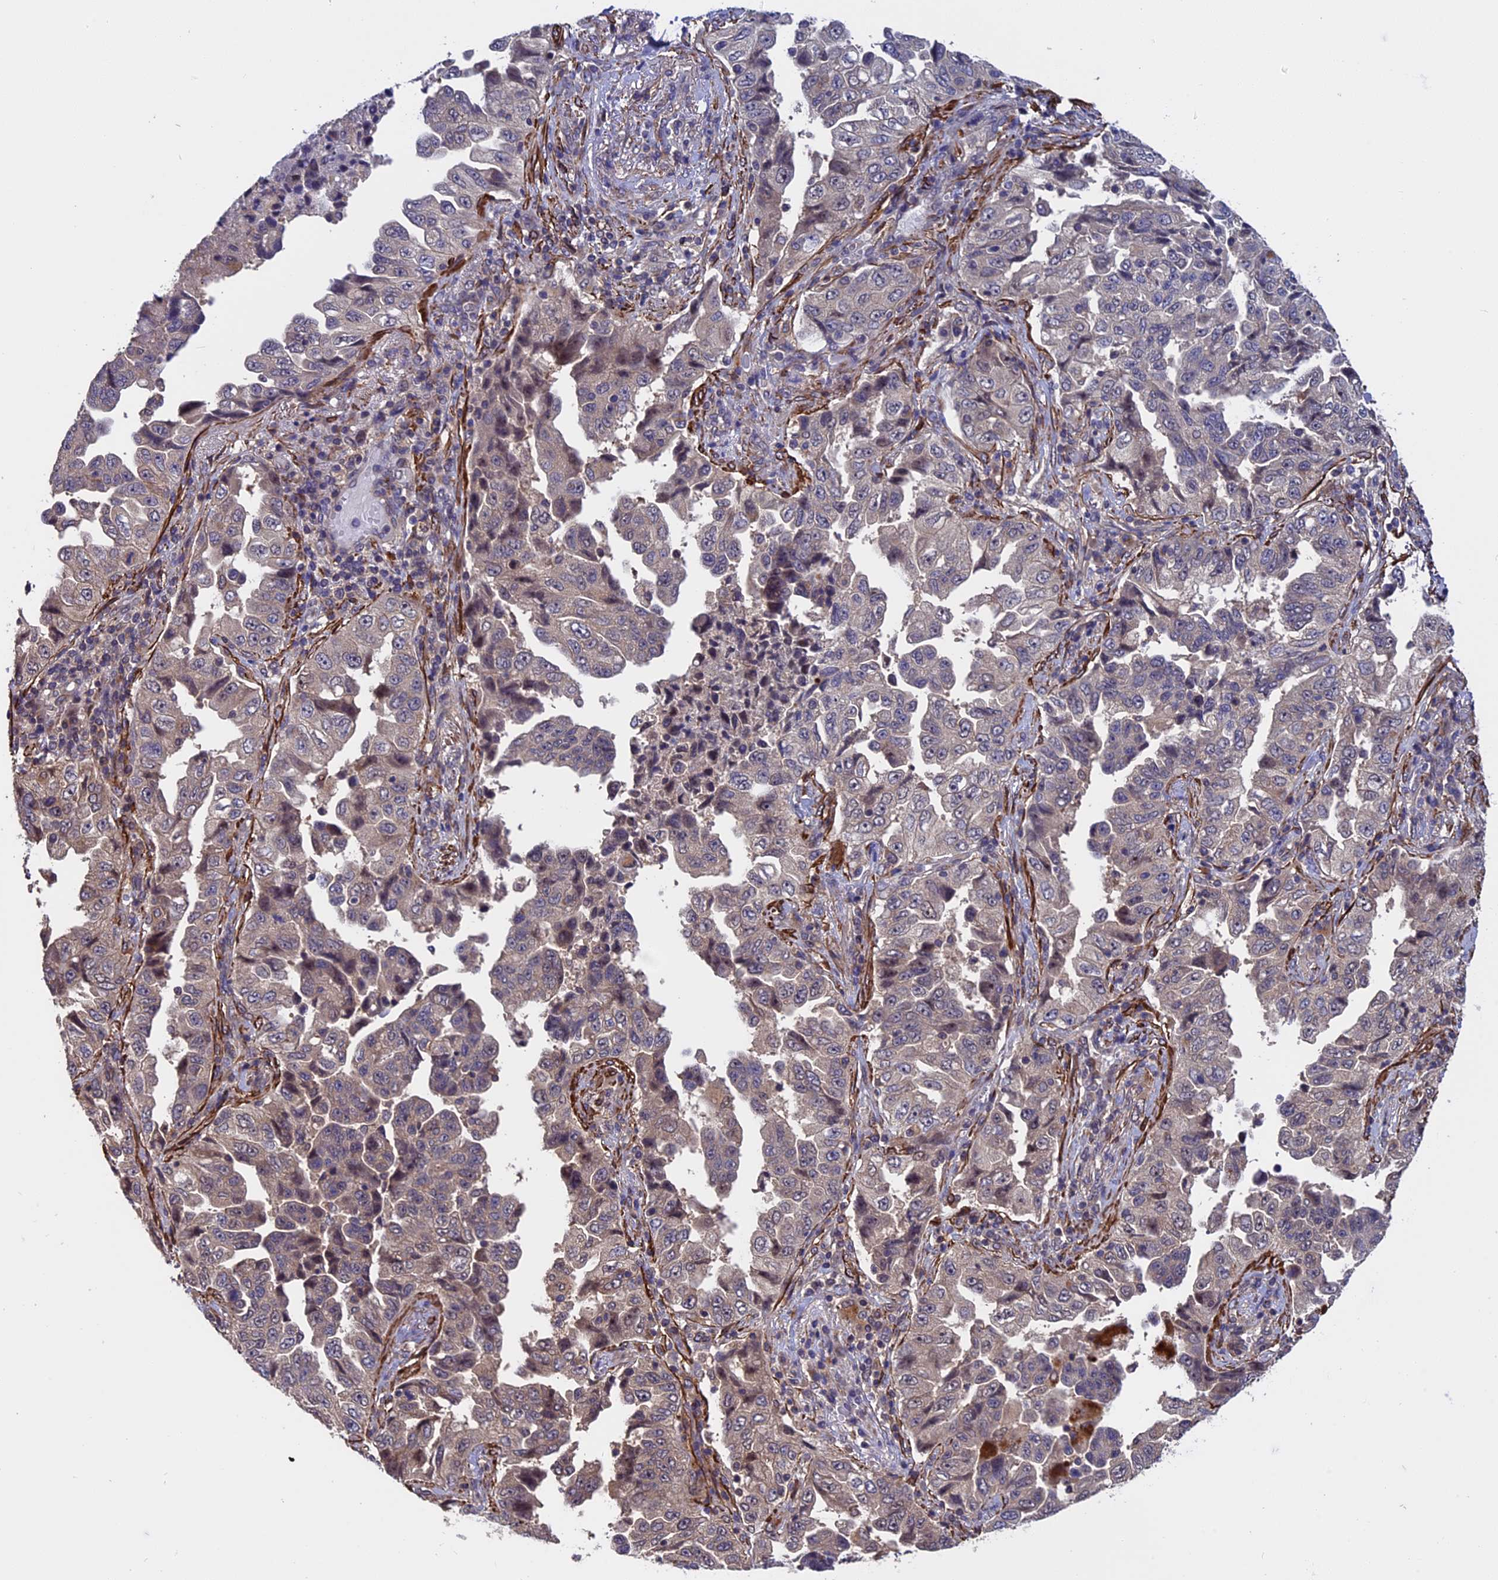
{"staining": {"intensity": "negative", "quantity": "none", "location": "none"}, "tissue": "lung cancer", "cell_type": "Tumor cells", "image_type": "cancer", "snomed": [{"axis": "morphology", "description": "Adenocarcinoma, NOS"}, {"axis": "topography", "description": "Lung"}], "caption": "Immunohistochemical staining of human lung cancer shows no significant positivity in tumor cells.", "gene": "SLC9A5", "patient": {"sex": "female", "age": 51}}